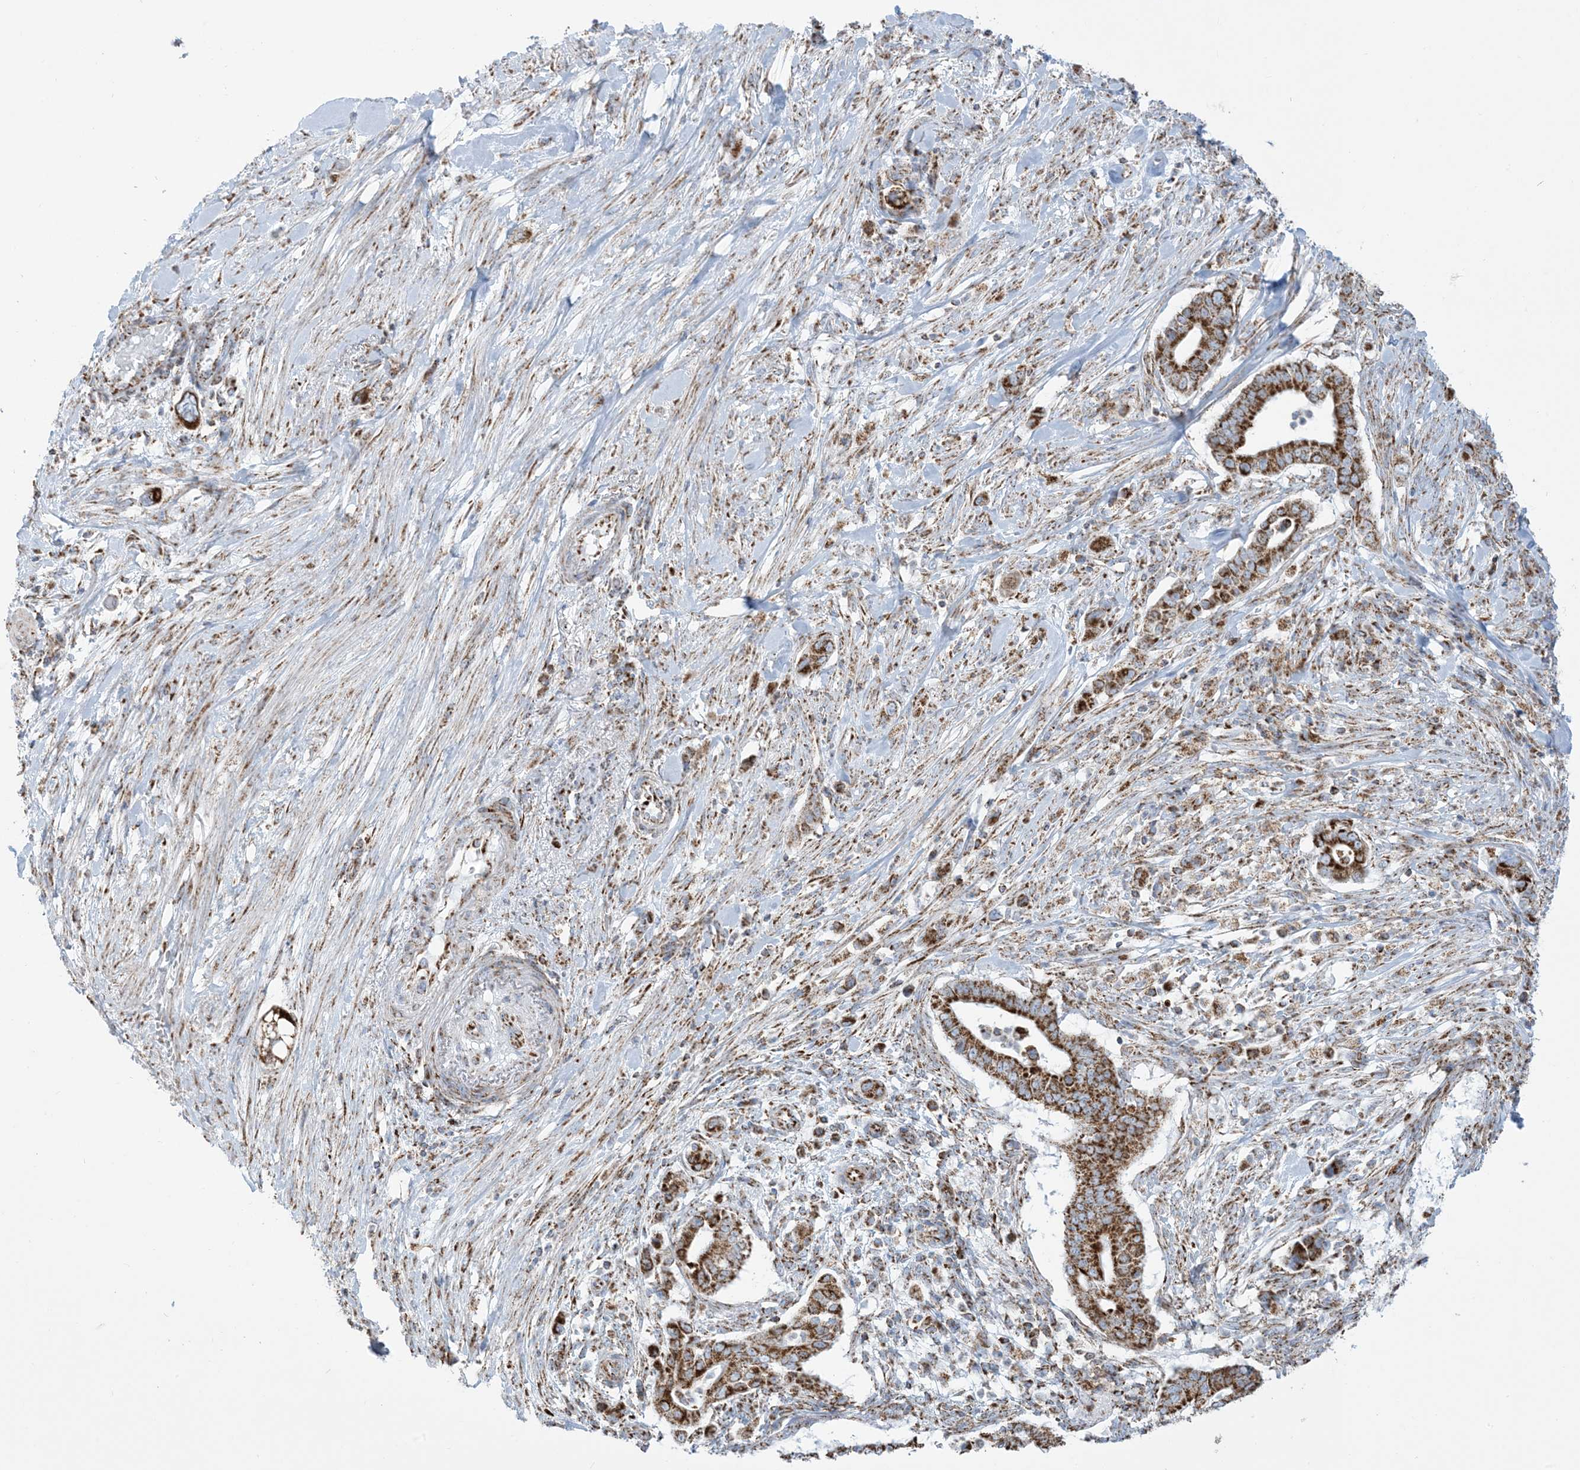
{"staining": {"intensity": "strong", "quantity": ">75%", "location": "cytoplasmic/membranous"}, "tissue": "pancreatic cancer", "cell_type": "Tumor cells", "image_type": "cancer", "snomed": [{"axis": "morphology", "description": "Adenocarcinoma, NOS"}, {"axis": "topography", "description": "Pancreas"}], "caption": "Immunohistochemical staining of human pancreatic cancer (adenocarcinoma) demonstrates high levels of strong cytoplasmic/membranous expression in approximately >75% of tumor cells. (DAB (3,3'-diaminobenzidine) IHC, brown staining for protein, blue staining for nuclei).", "gene": "SAMM50", "patient": {"sex": "male", "age": 68}}